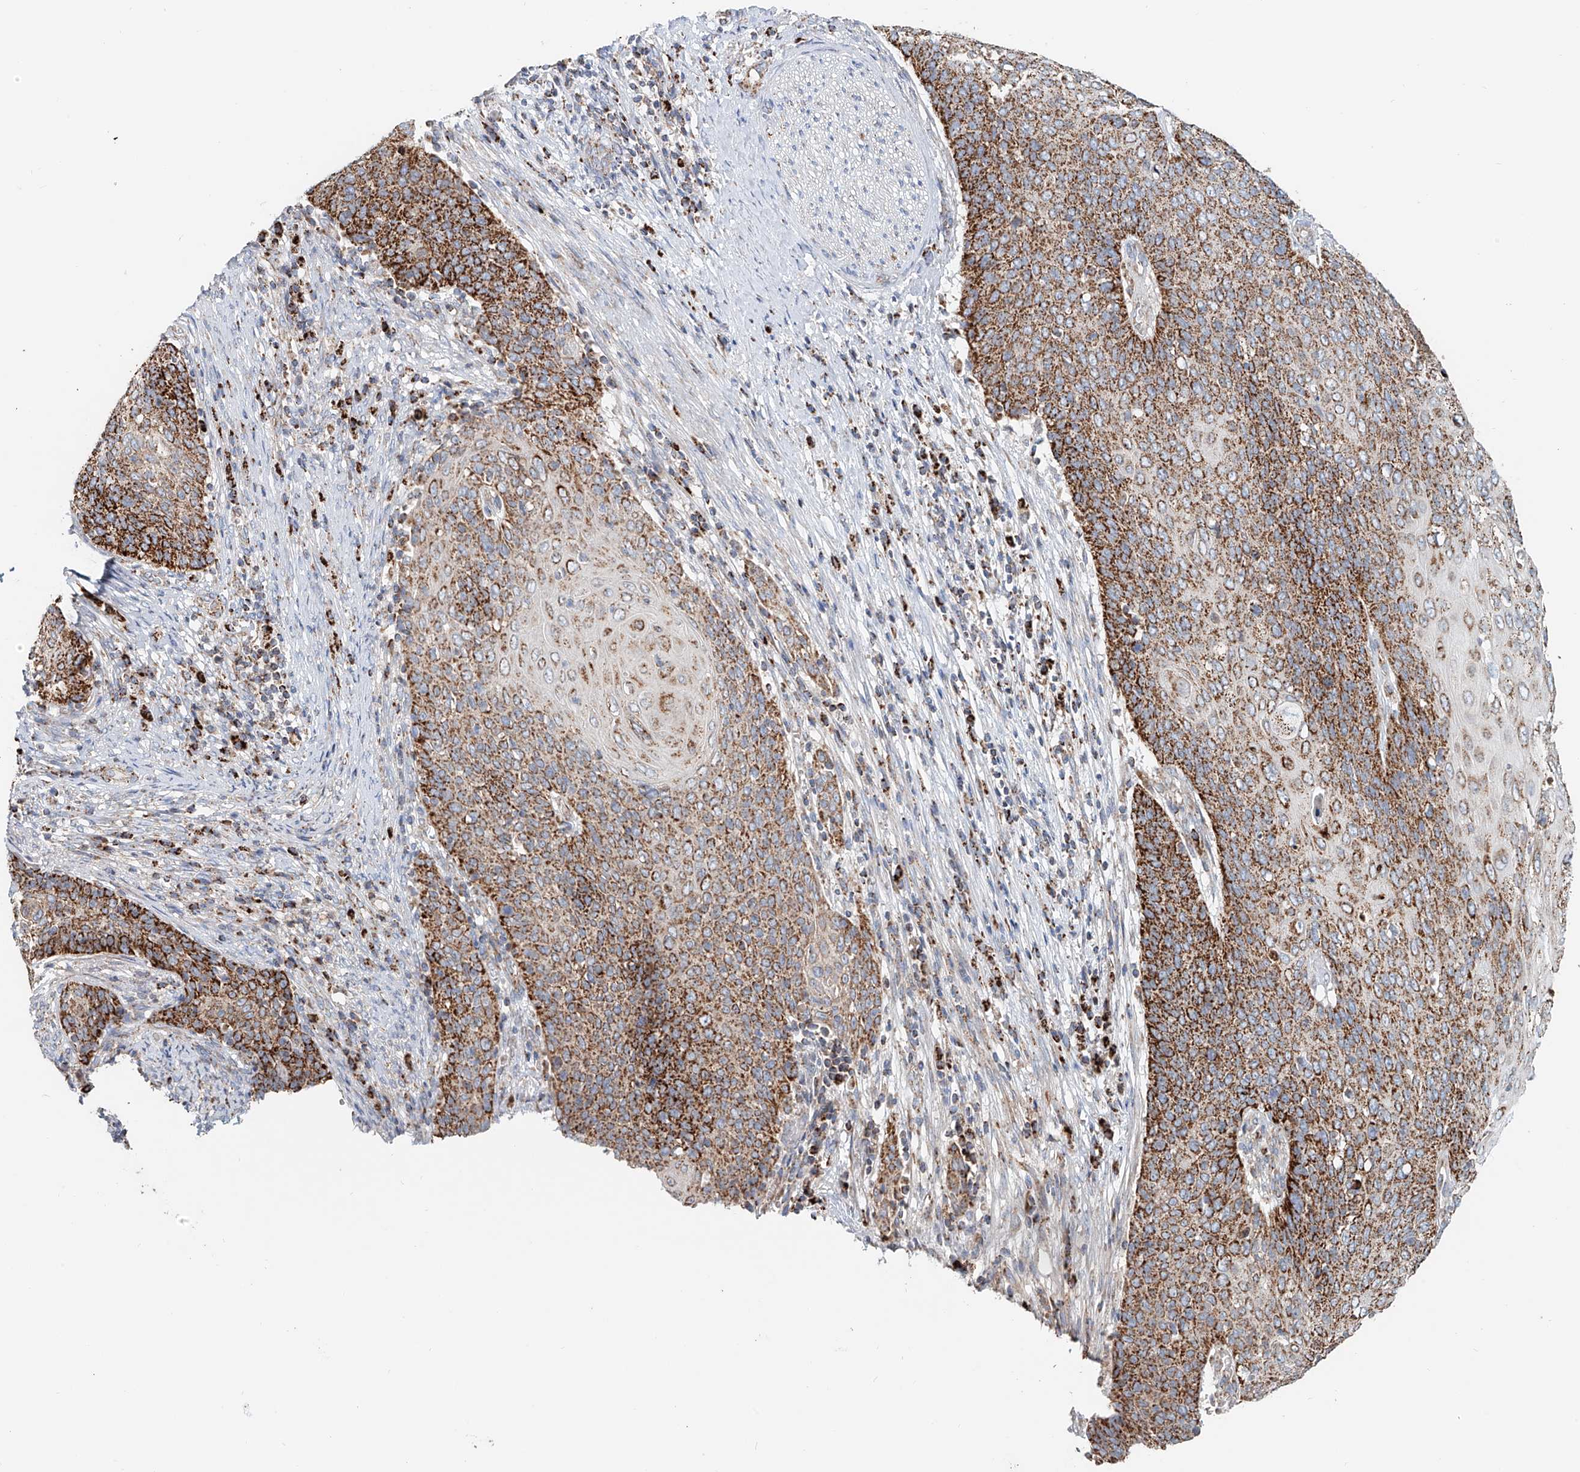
{"staining": {"intensity": "strong", "quantity": ">75%", "location": "cytoplasmic/membranous"}, "tissue": "cervical cancer", "cell_type": "Tumor cells", "image_type": "cancer", "snomed": [{"axis": "morphology", "description": "Squamous cell carcinoma, NOS"}, {"axis": "topography", "description": "Cervix"}], "caption": "IHC of squamous cell carcinoma (cervical) reveals high levels of strong cytoplasmic/membranous expression in about >75% of tumor cells. (brown staining indicates protein expression, while blue staining denotes nuclei).", "gene": "CARD10", "patient": {"sex": "female", "age": 39}}